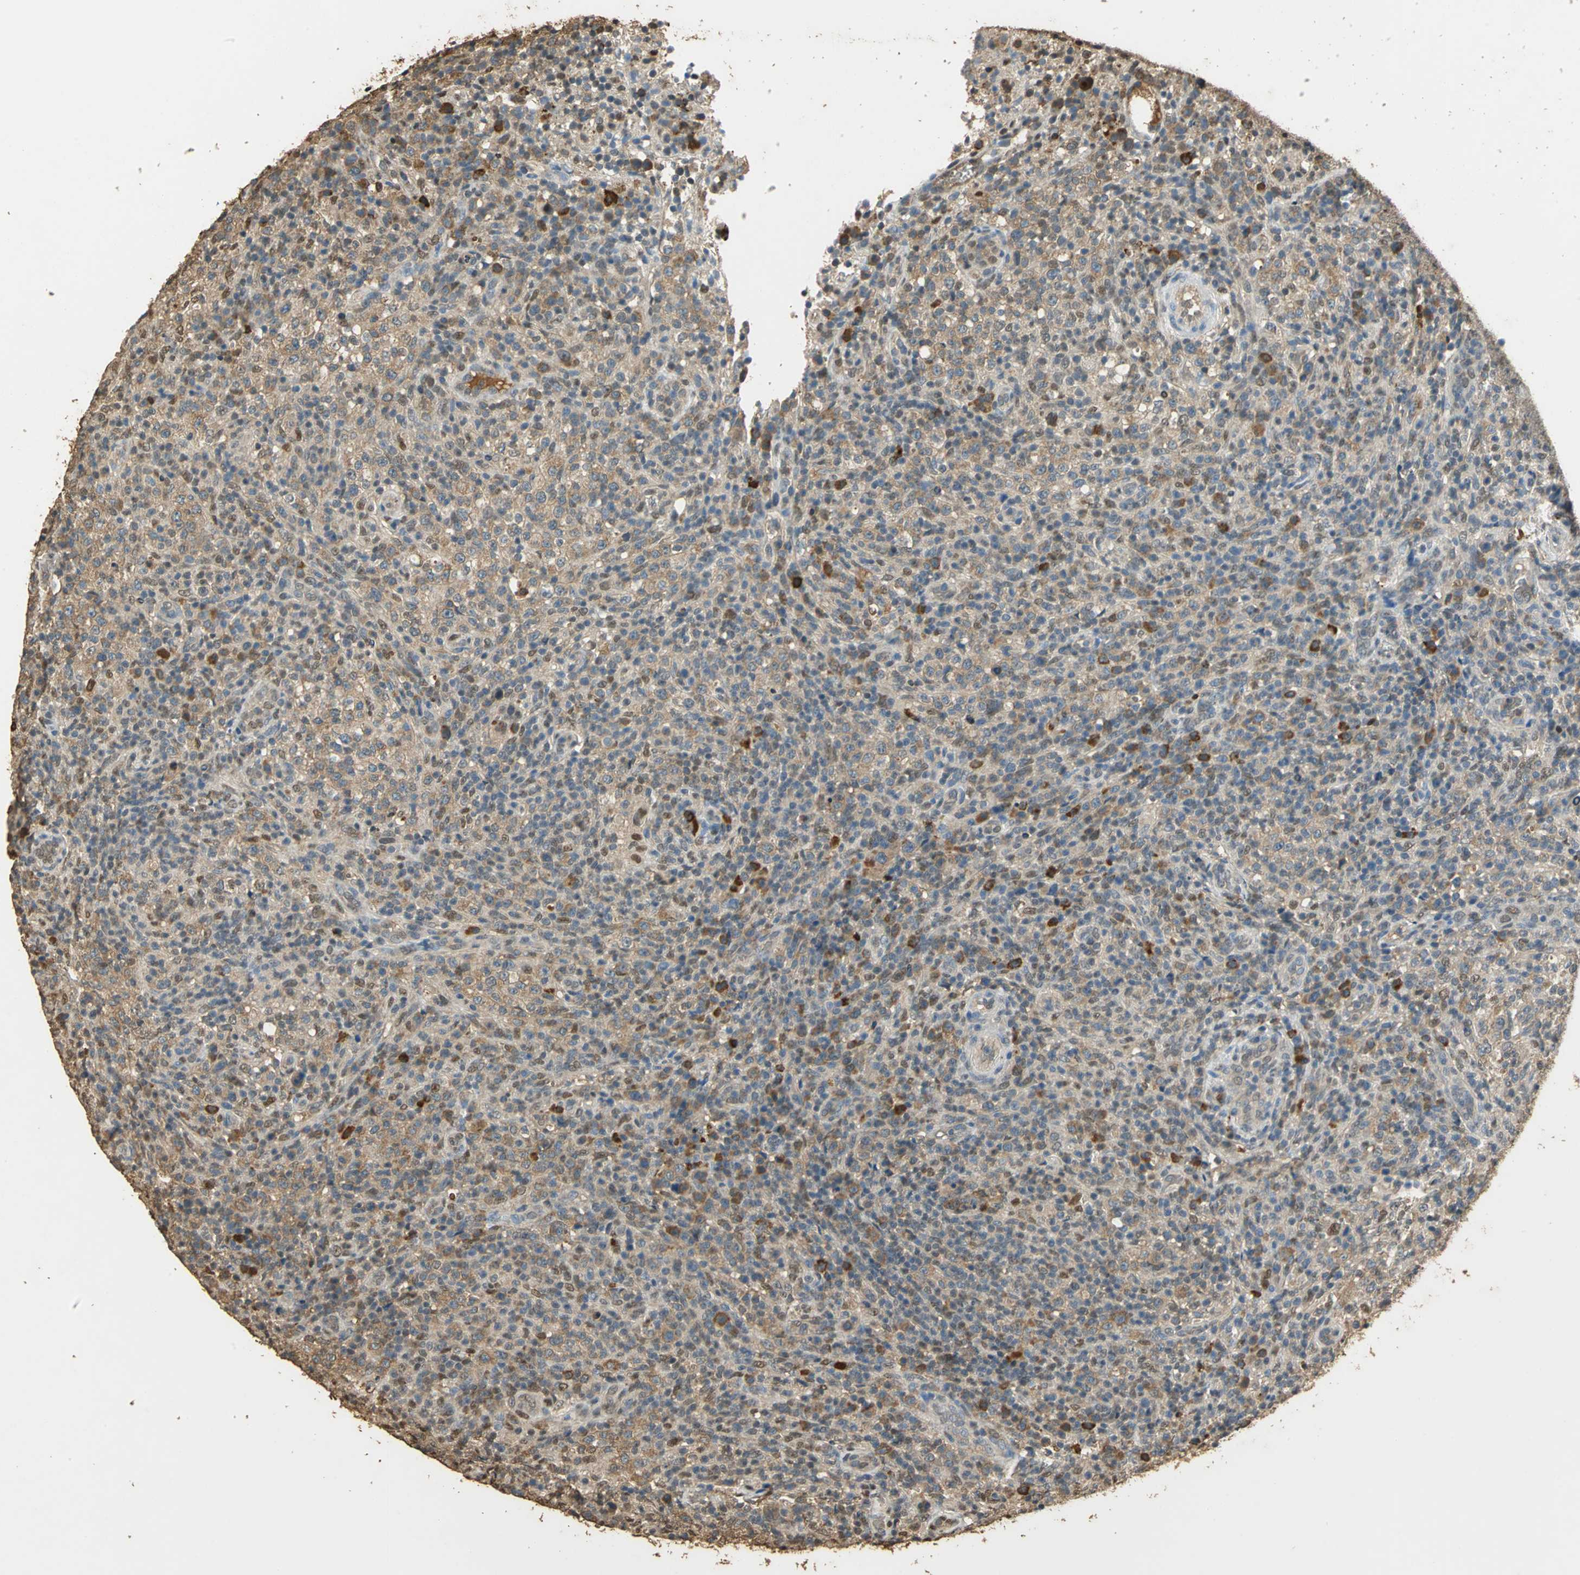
{"staining": {"intensity": "negative", "quantity": "none", "location": "none"}, "tissue": "lymphoma", "cell_type": "Tumor cells", "image_type": "cancer", "snomed": [{"axis": "morphology", "description": "Malignant lymphoma, non-Hodgkin's type, High grade"}, {"axis": "topography", "description": "Lymph node"}], "caption": "This is a photomicrograph of immunohistochemistry (IHC) staining of high-grade malignant lymphoma, non-Hodgkin's type, which shows no expression in tumor cells.", "gene": "GAPDH", "patient": {"sex": "female", "age": 76}}